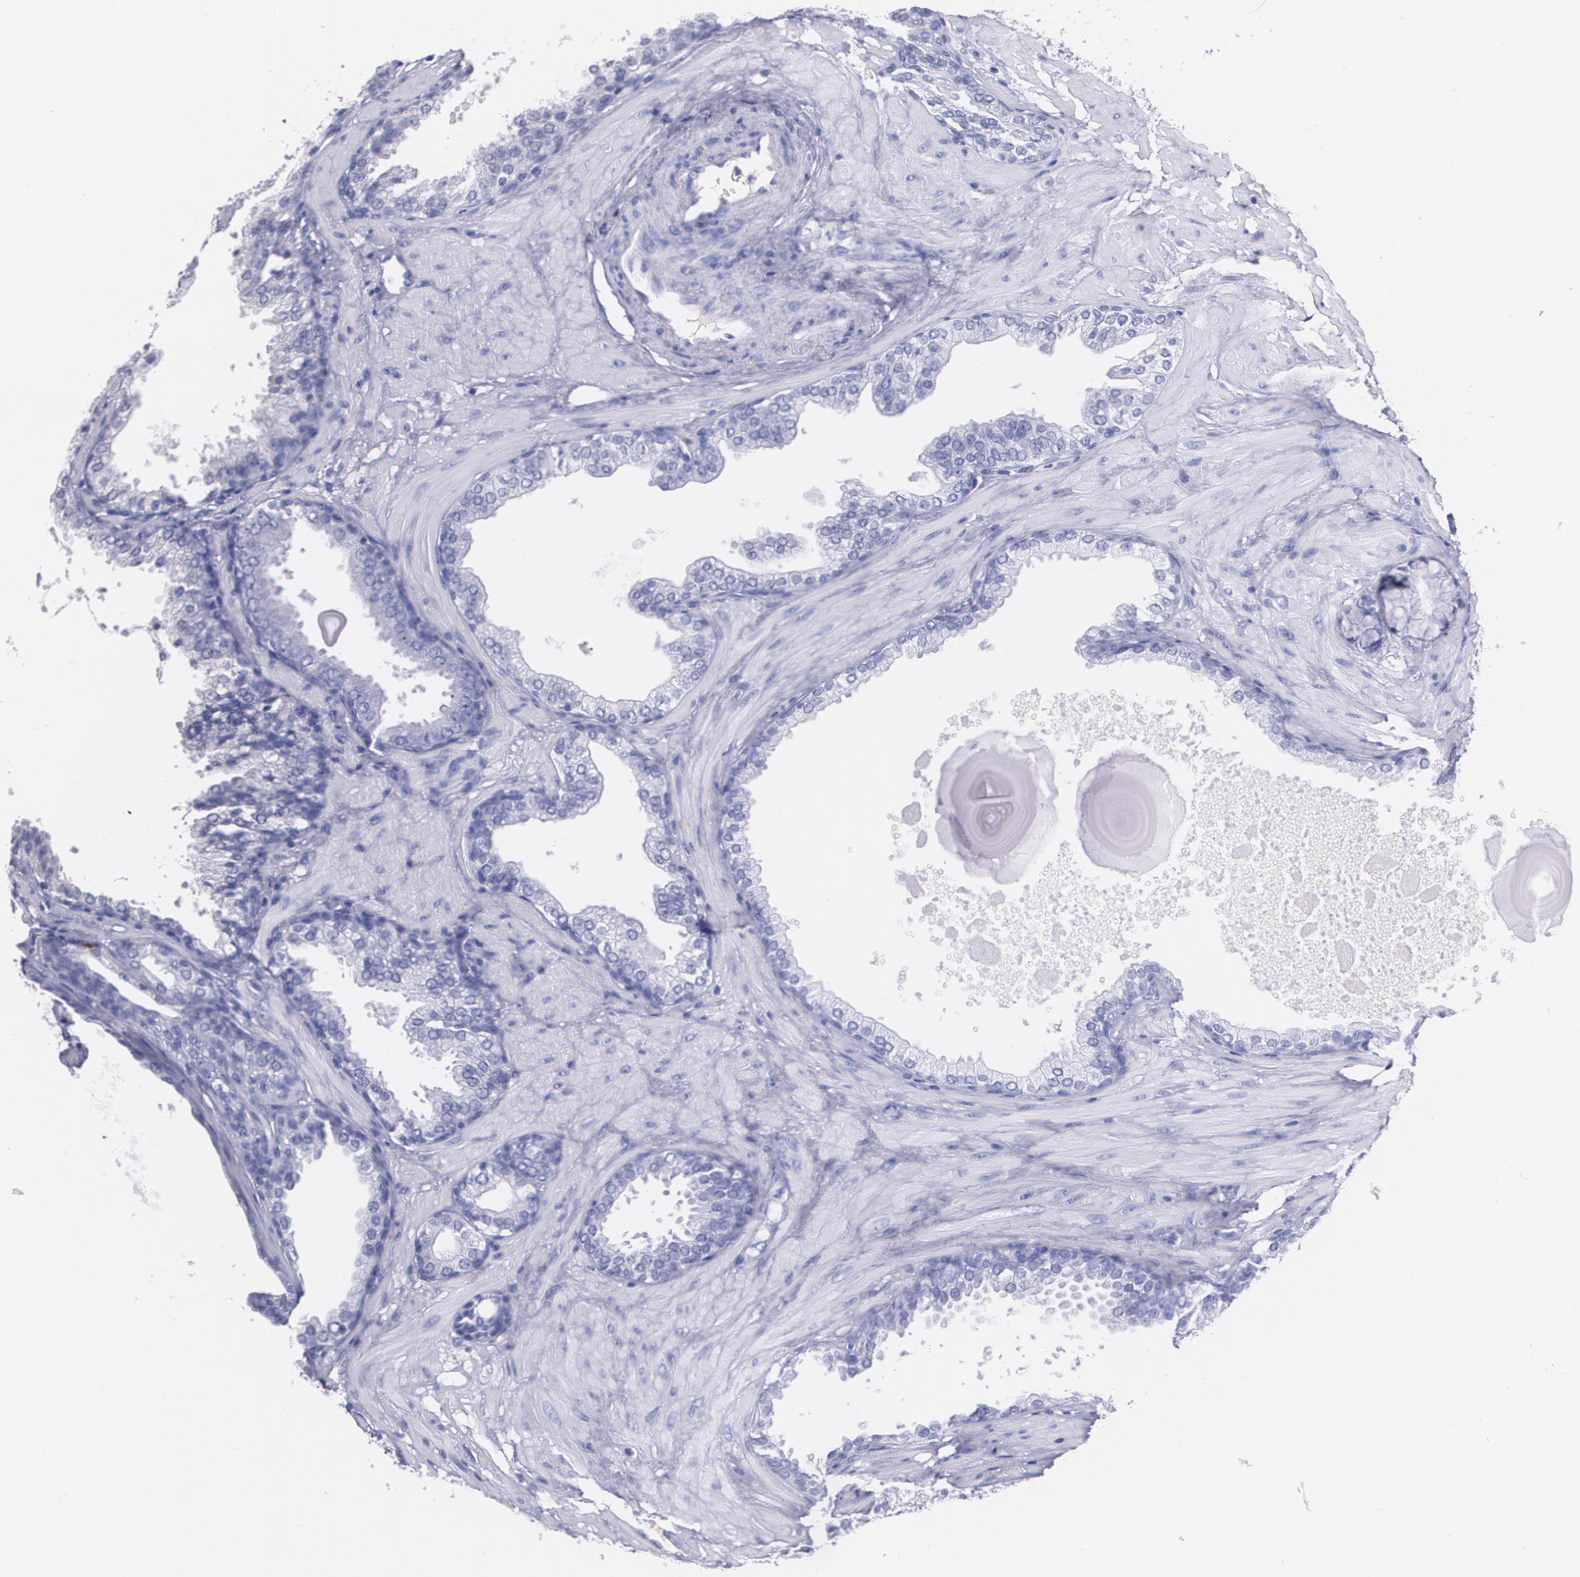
{"staining": {"intensity": "negative", "quantity": "none", "location": "none"}, "tissue": "prostate cancer", "cell_type": "Tumor cells", "image_type": "cancer", "snomed": [{"axis": "morphology", "description": "Adenocarcinoma, Low grade"}, {"axis": "topography", "description": "Prostate"}], "caption": "Low-grade adenocarcinoma (prostate) was stained to show a protein in brown. There is no significant positivity in tumor cells. Brightfield microscopy of immunohistochemistry (IHC) stained with DAB (3,3'-diaminobenzidine) (brown) and hematoxylin (blue), captured at high magnification.", "gene": "AMBP", "patient": {"sex": "male", "age": 69}}